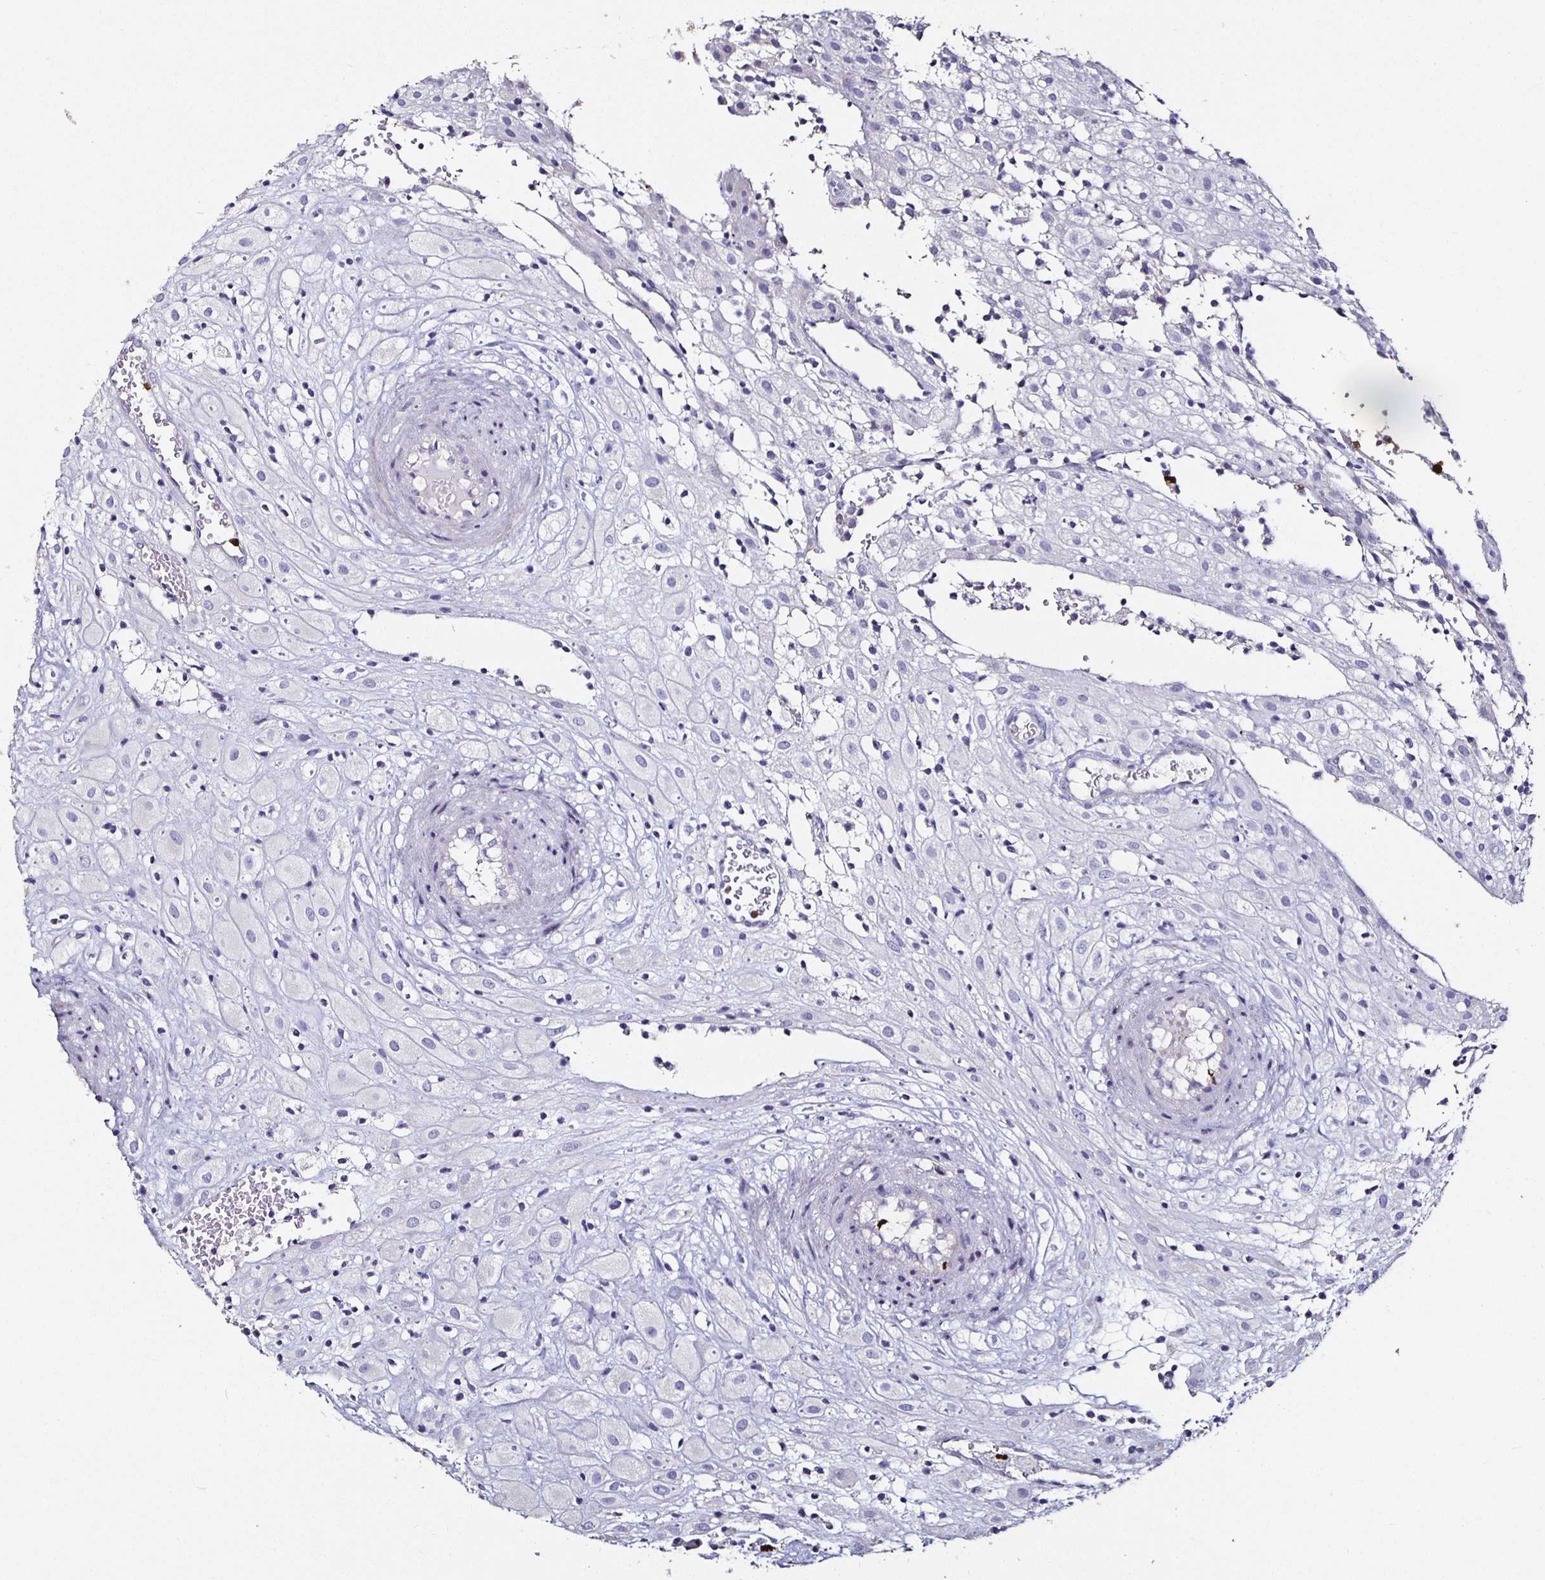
{"staining": {"intensity": "negative", "quantity": "none", "location": "none"}, "tissue": "placenta", "cell_type": "Decidual cells", "image_type": "normal", "snomed": [{"axis": "morphology", "description": "Normal tissue, NOS"}, {"axis": "topography", "description": "Placenta"}], "caption": "Decidual cells are negative for protein expression in normal human placenta.", "gene": "TLR4", "patient": {"sex": "female", "age": 24}}